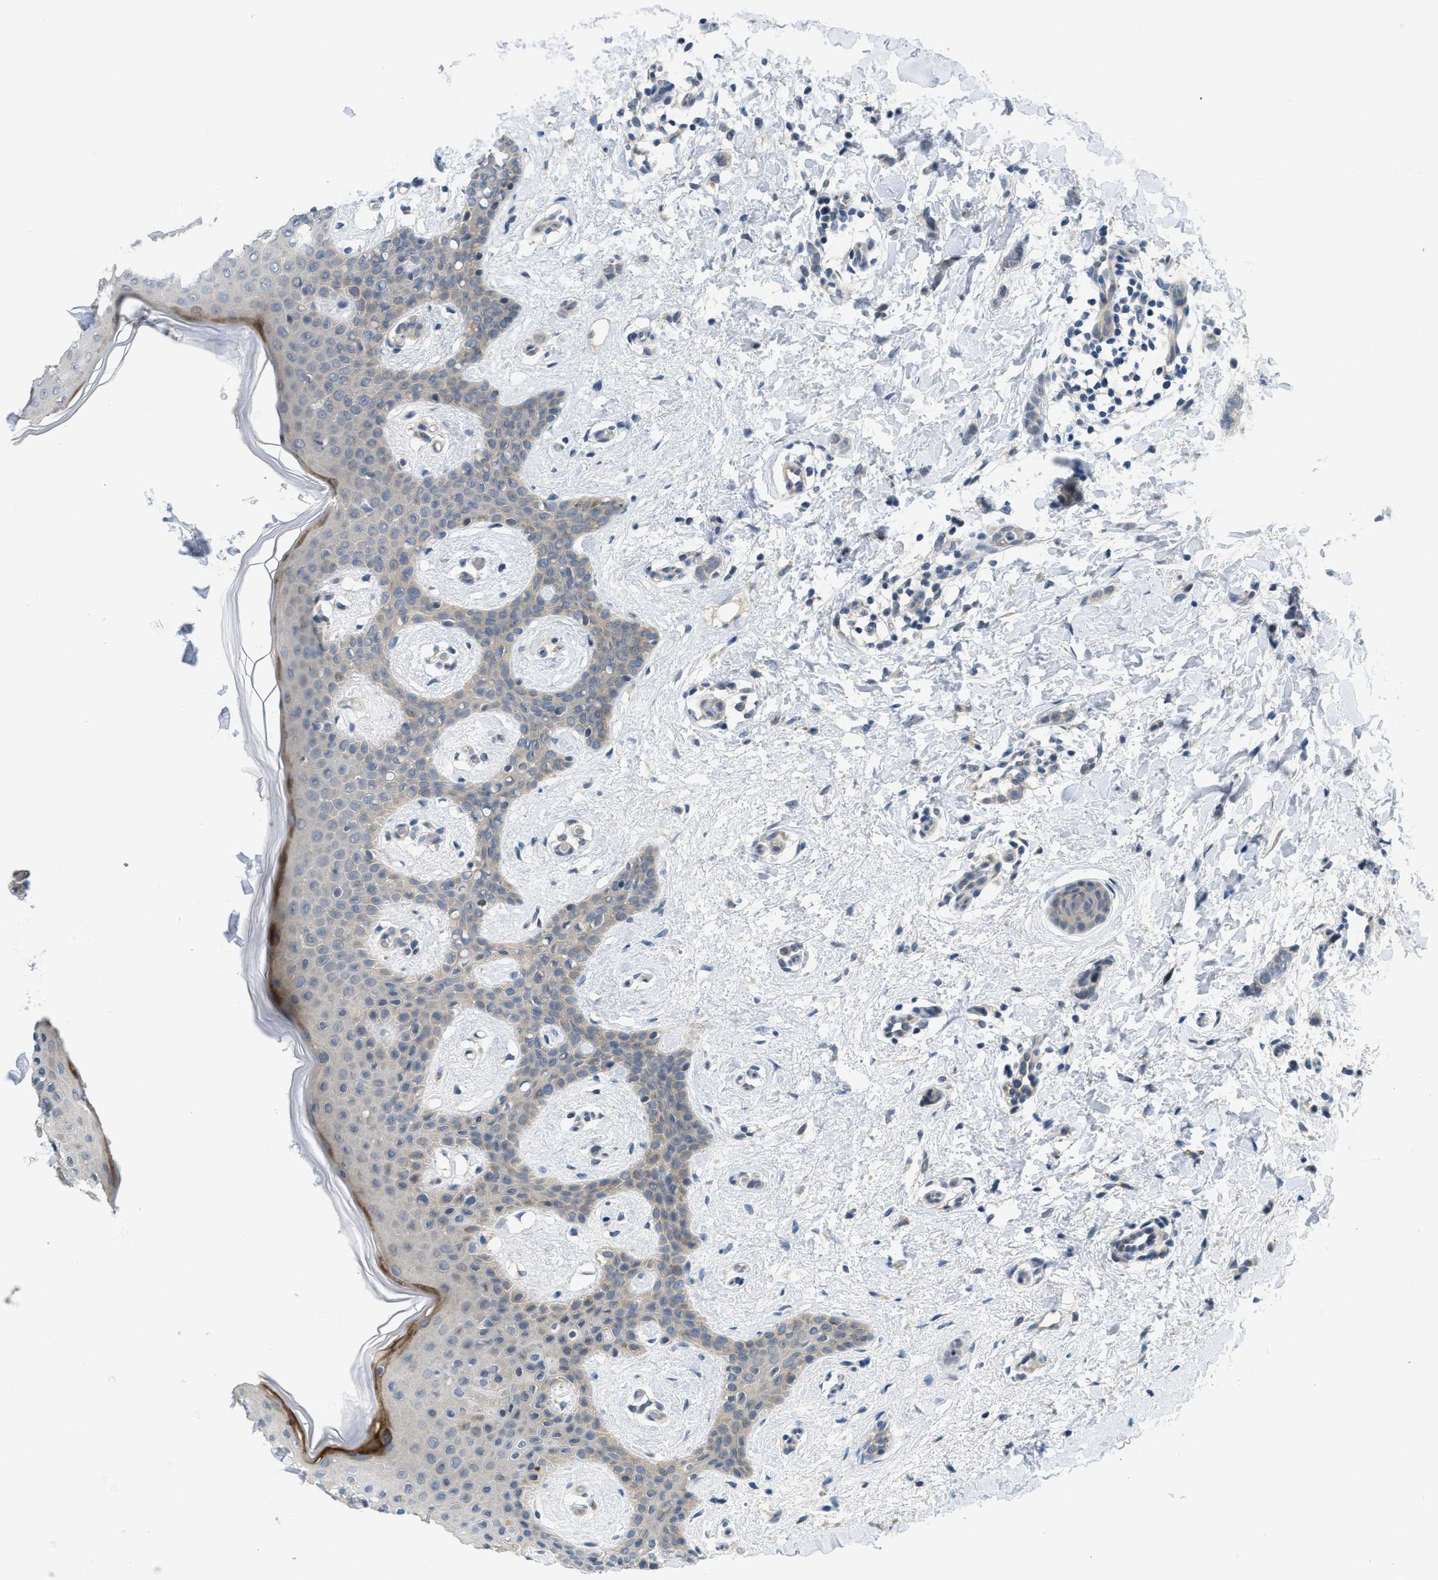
{"staining": {"intensity": "negative", "quantity": "none", "location": "none"}, "tissue": "breast cancer", "cell_type": "Tumor cells", "image_type": "cancer", "snomed": [{"axis": "morphology", "description": "Lobular carcinoma"}, {"axis": "topography", "description": "Skin"}, {"axis": "topography", "description": "Breast"}], "caption": "A high-resolution histopathology image shows immunohistochemistry (IHC) staining of breast lobular carcinoma, which shows no significant expression in tumor cells. (IHC, brightfield microscopy, high magnification).", "gene": "TNFAIP1", "patient": {"sex": "female", "age": 46}}